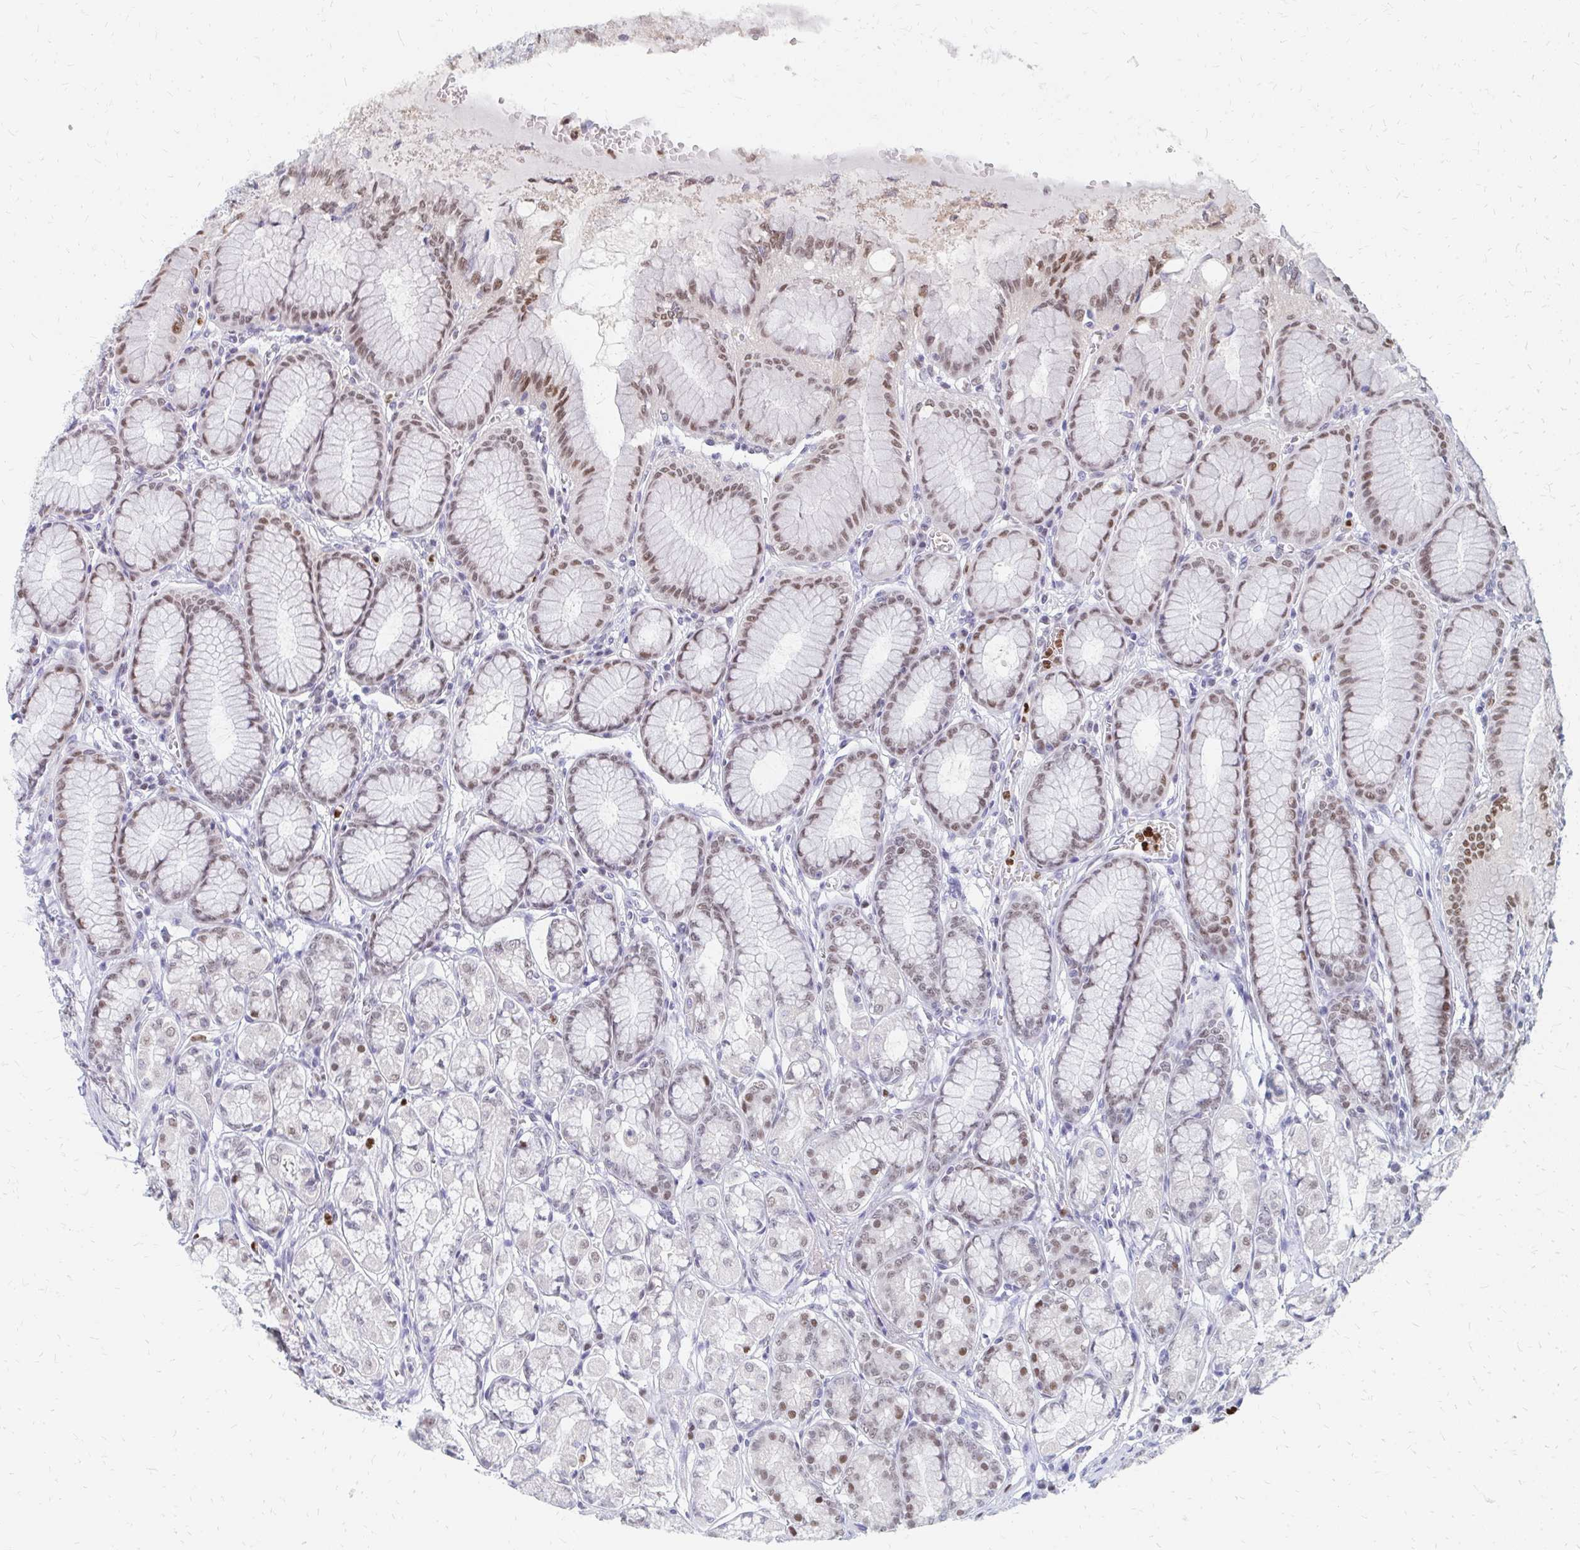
{"staining": {"intensity": "moderate", "quantity": ">75%", "location": "nuclear"}, "tissue": "stomach", "cell_type": "Glandular cells", "image_type": "normal", "snomed": [{"axis": "morphology", "description": "Normal tissue, NOS"}, {"axis": "topography", "description": "Stomach"}, {"axis": "topography", "description": "Stomach, lower"}], "caption": "Glandular cells display medium levels of moderate nuclear expression in about >75% of cells in normal human stomach.", "gene": "PLK3", "patient": {"sex": "male", "age": 76}}